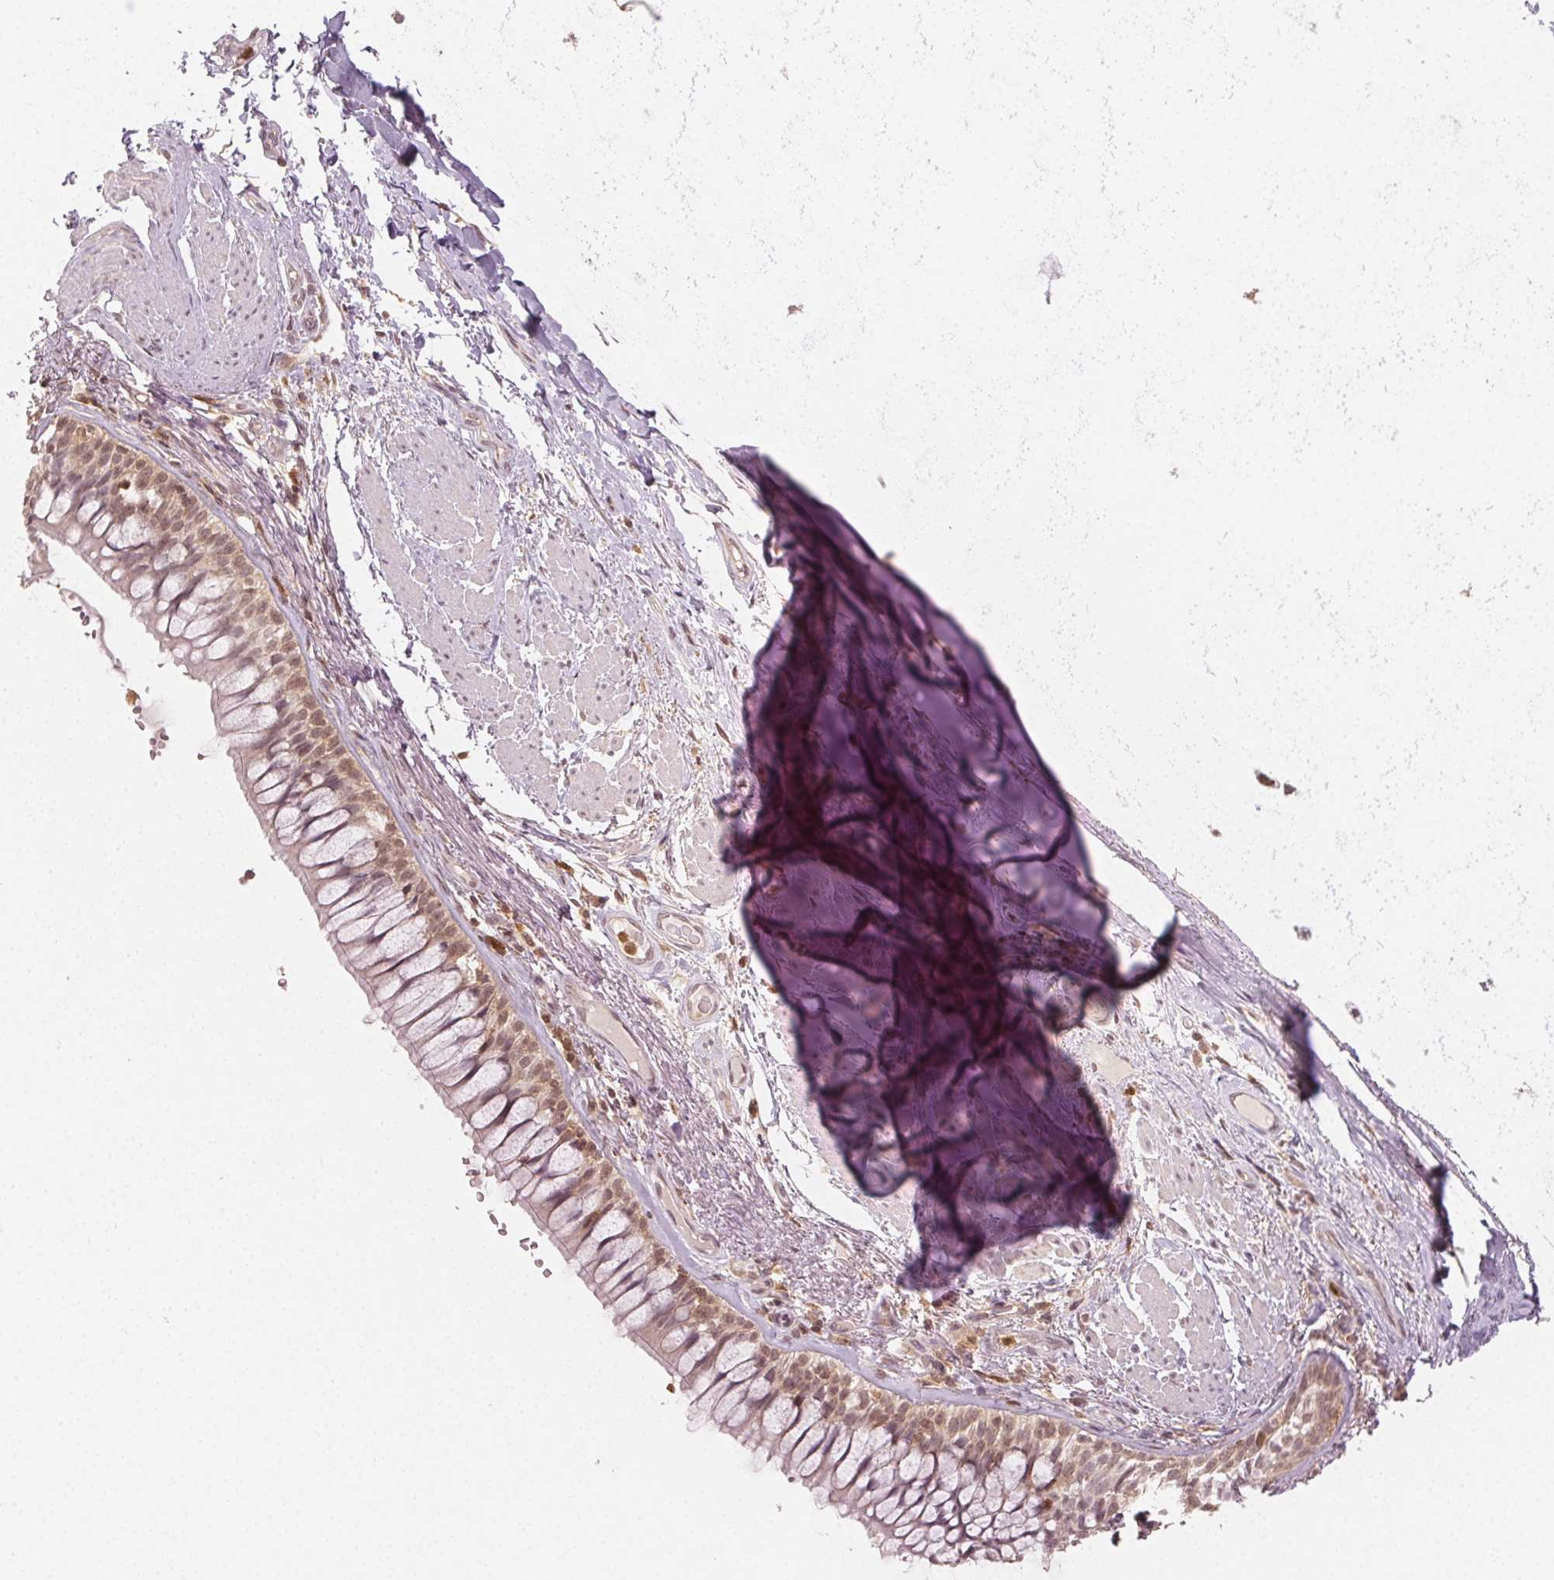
{"staining": {"intensity": "weak", "quantity": "<25%", "location": "cytoplasmic/membranous"}, "tissue": "soft tissue", "cell_type": "Chondrocytes", "image_type": "normal", "snomed": [{"axis": "morphology", "description": "Normal tissue, NOS"}, {"axis": "topography", "description": "Cartilage tissue"}, {"axis": "topography", "description": "Bronchus"}], "caption": "The histopathology image shows no staining of chondrocytes in unremarkable soft tissue. Nuclei are stained in blue.", "gene": "MAPK14", "patient": {"sex": "male", "age": 64}}